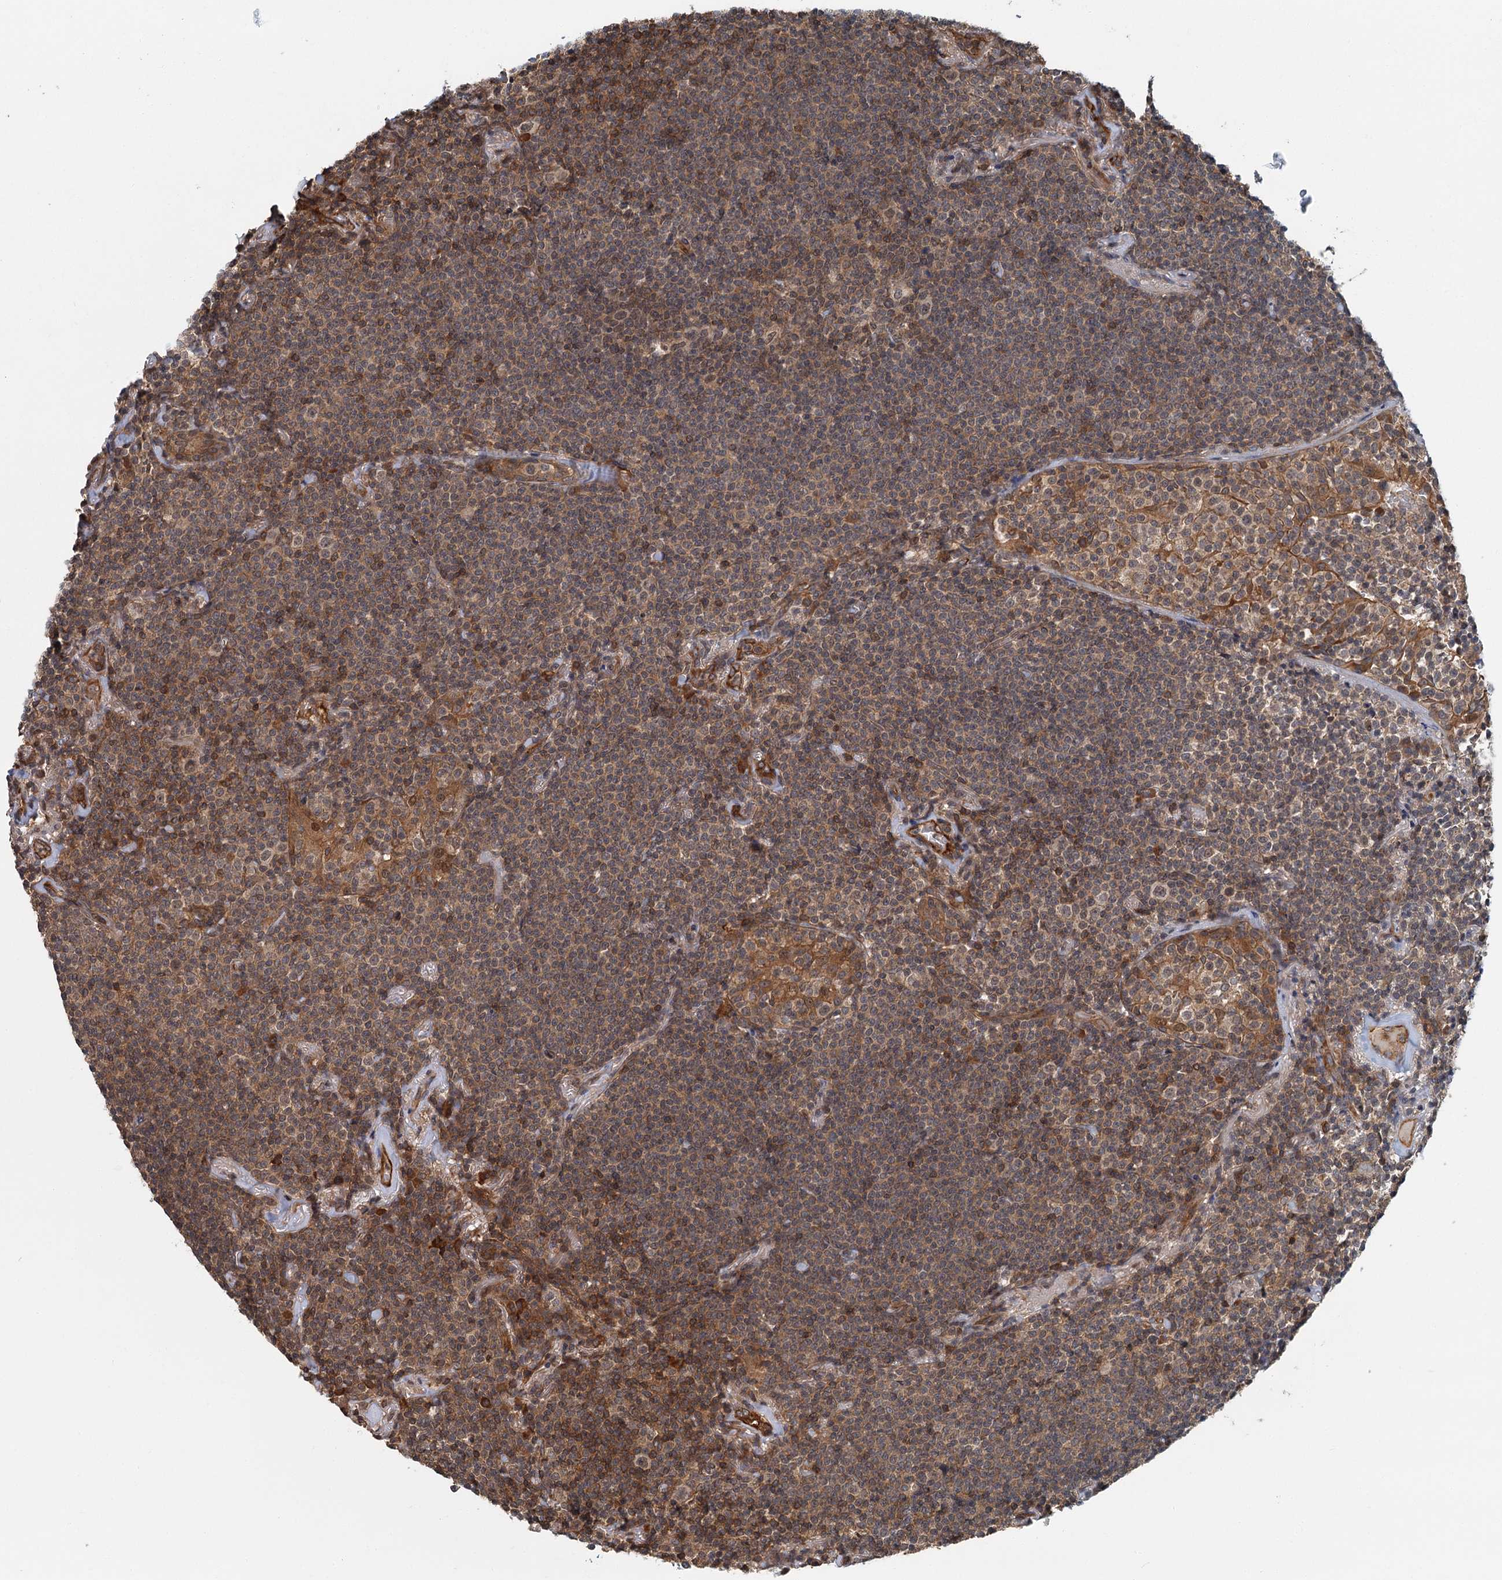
{"staining": {"intensity": "weak", "quantity": "25%-75%", "location": "cytoplasmic/membranous"}, "tissue": "lymphoma", "cell_type": "Tumor cells", "image_type": "cancer", "snomed": [{"axis": "morphology", "description": "Malignant lymphoma, non-Hodgkin's type, Low grade"}, {"axis": "topography", "description": "Lung"}], "caption": "There is low levels of weak cytoplasmic/membranous staining in tumor cells of malignant lymphoma, non-Hodgkin's type (low-grade), as demonstrated by immunohistochemical staining (brown color).", "gene": "ZNF527", "patient": {"sex": "female", "age": 71}}